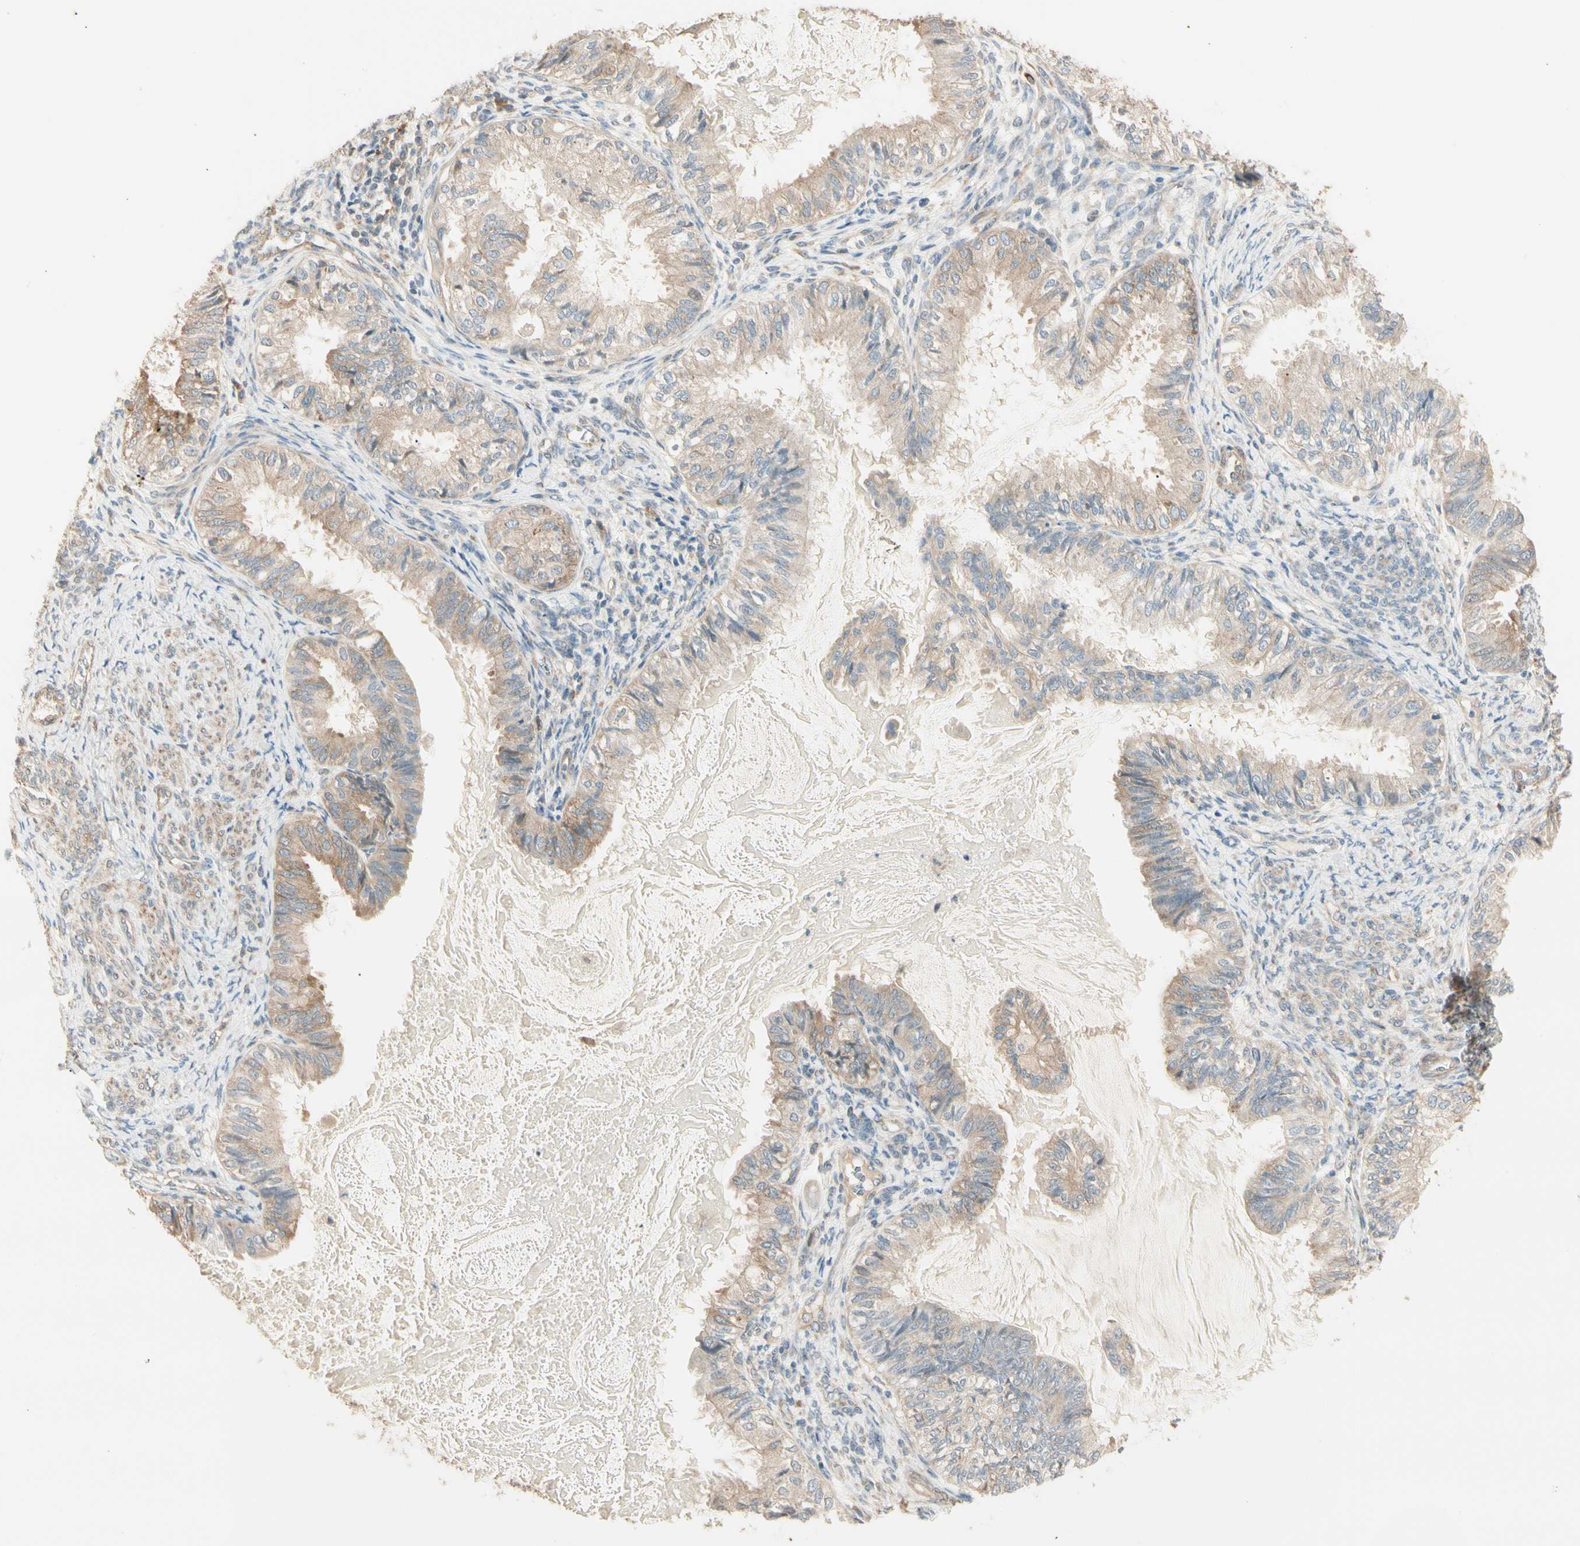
{"staining": {"intensity": "weak", "quantity": ">75%", "location": "cytoplasmic/membranous"}, "tissue": "cervical cancer", "cell_type": "Tumor cells", "image_type": "cancer", "snomed": [{"axis": "morphology", "description": "Normal tissue, NOS"}, {"axis": "morphology", "description": "Adenocarcinoma, NOS"}, {"axis": "topography", "description": "Cervix"}, {"axis": "topography", "description": "Endometrium"}], "caption": "Adenocarcinoma (cervical) stained for a protein (brown) exhibits weak cytoplasmic/membranous positive staining in about >75% of tumor cells.", "gene": "IRAG1", "patient": {"sex": "female", "age": 86}}